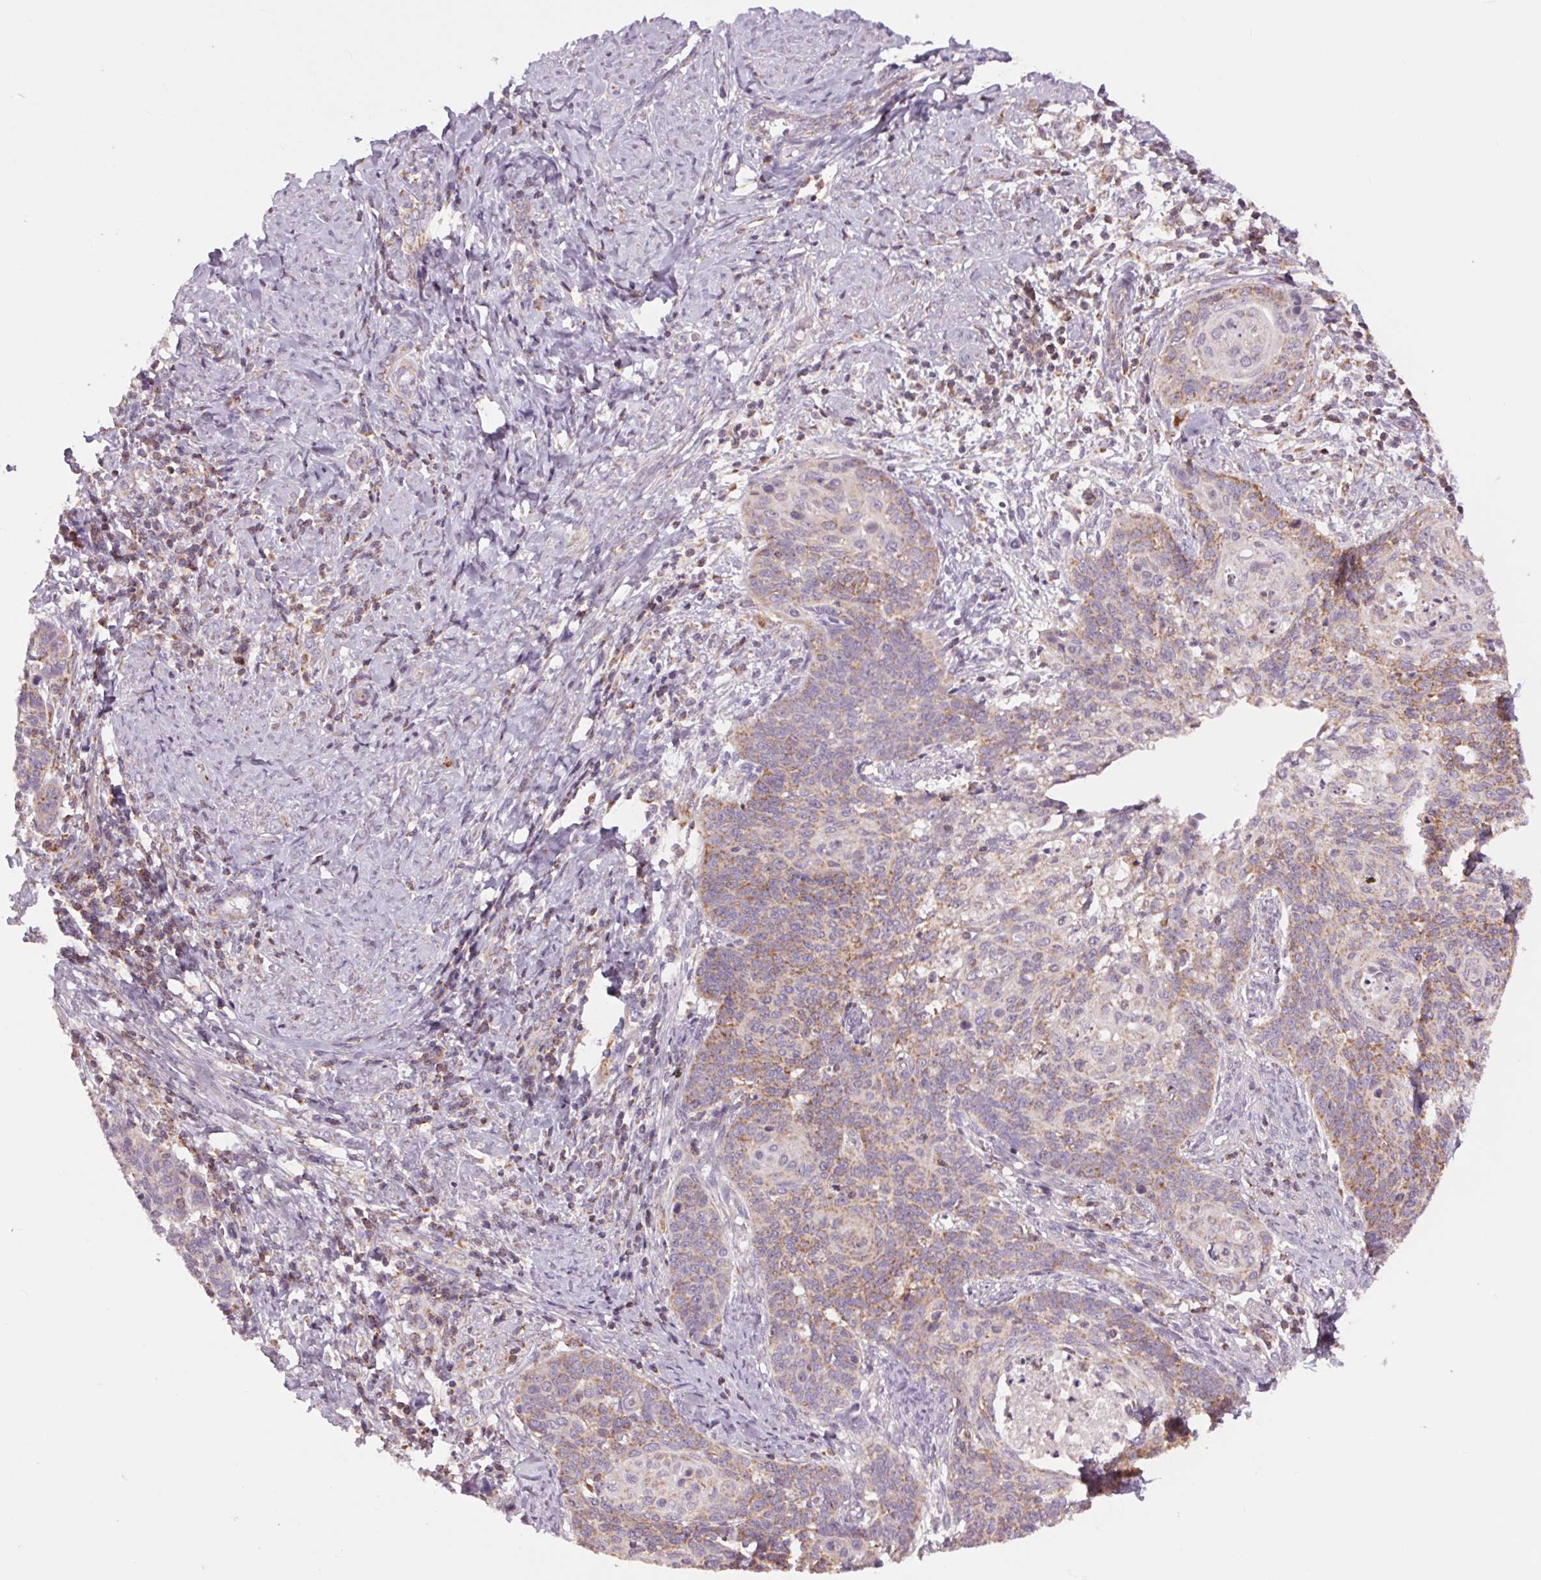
{"staining": {"intensity": "moderate", "quantity": ">75%", "location": "cytoplasmic/membranous"}, "tissue": "cervical cancer", "cell_type": "Tumor cells", "image_type": "cancer", "snomed": [{"axis": "morphology", "description": "Normal tissue, NOS"}, {"axis": "morphology", "description": "Squamous cell carcinoma, NOS"}, {"axis": "topography", "description": "Cervix"}], "caption": "A photomicrograph of human cervical cancer stained for a protein demonstrates moderate cytoplasmic/membranous brown staining in tumor cells.", "gene": "COX6A1", "patient": {"sex": "female", "age": 39}}